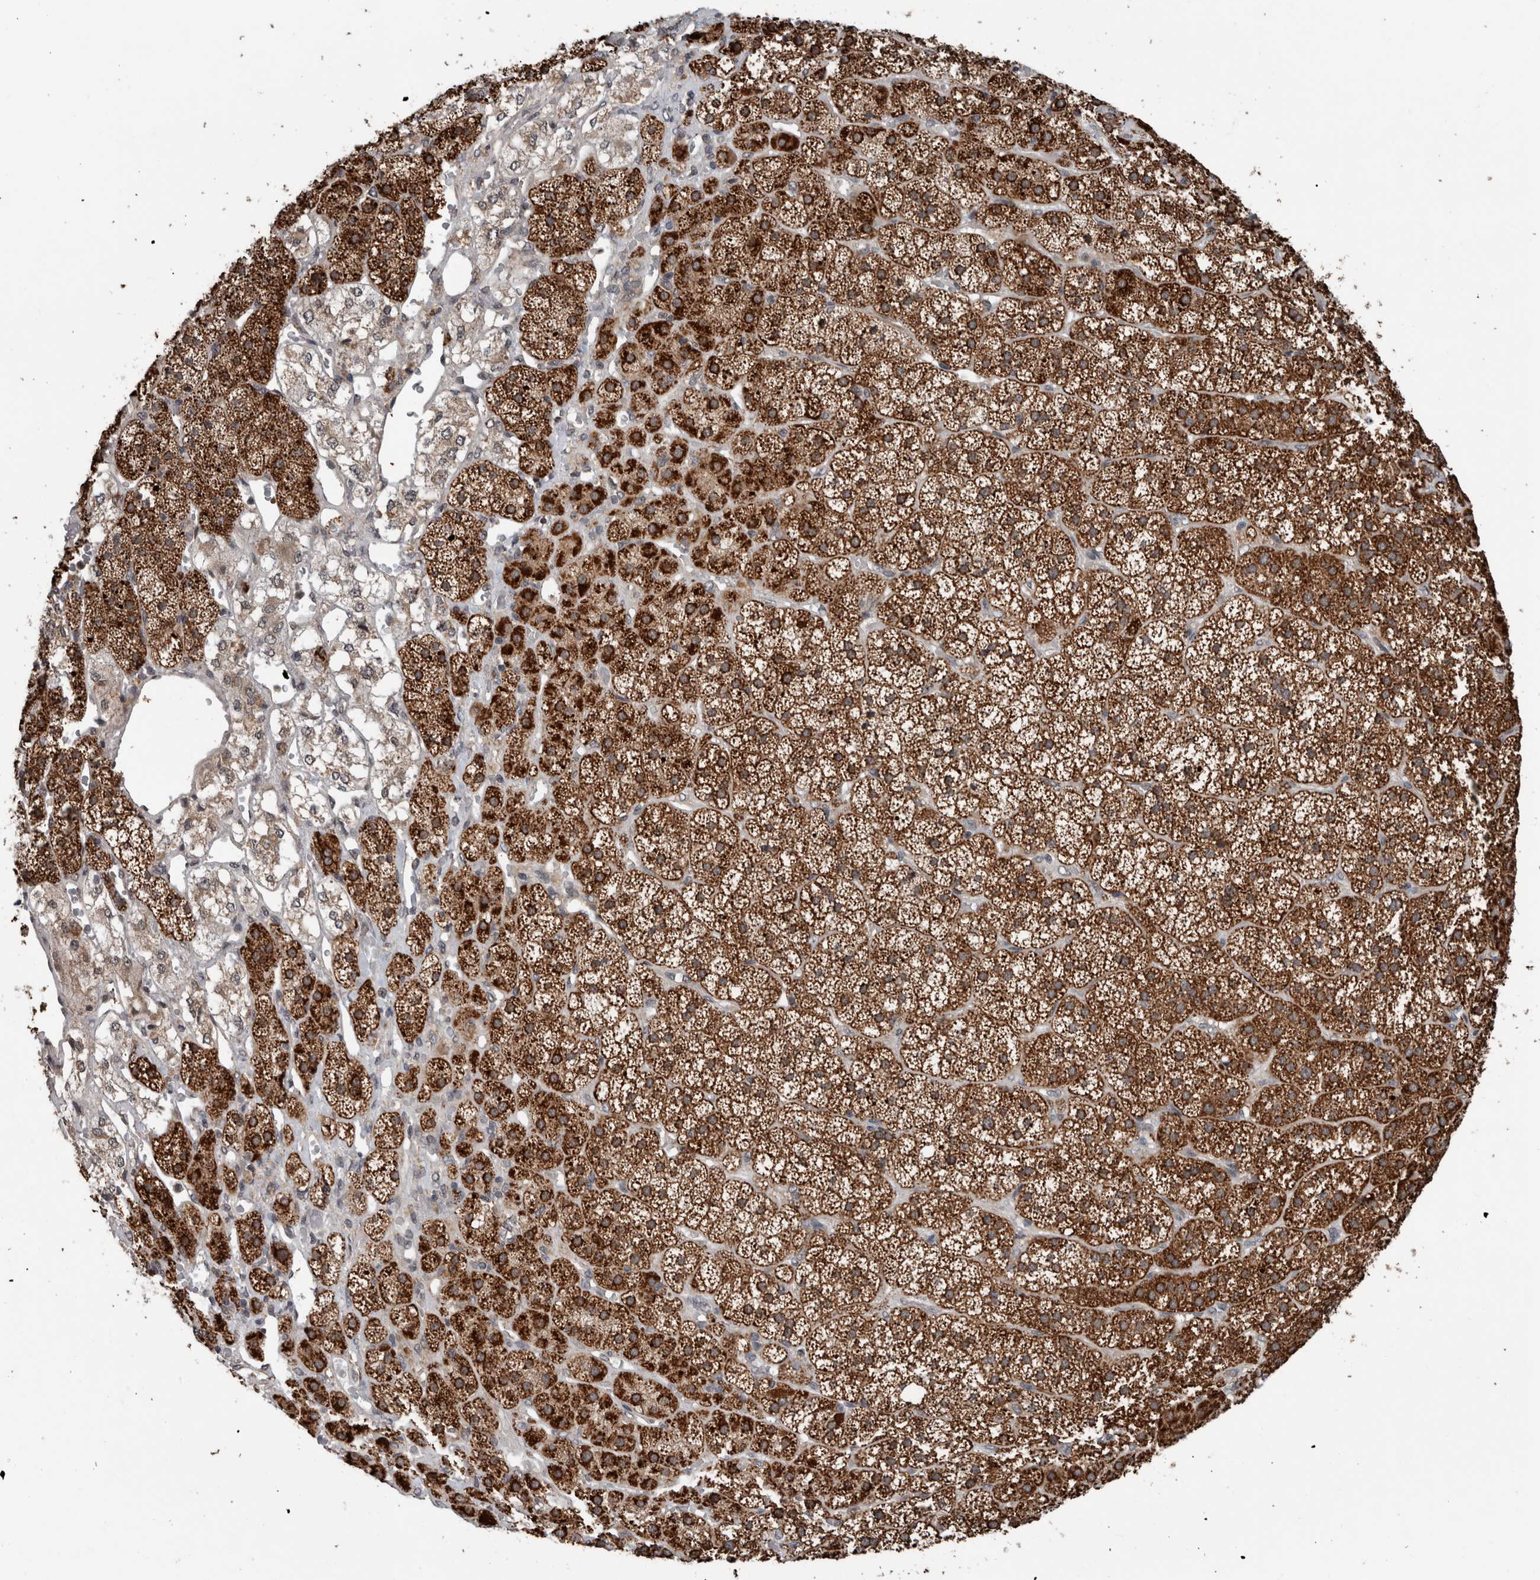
{"staining": {"intensity": "strong", "quantity": ">75%", "location": "cytoplasmic/membranous"}, "tissue": "adrenal gland", "cell_type": "Glandular cells", "image_type": "normal", "snomed": [{"axis": "morphology", "description": "Normal tissue, NOS"}, {"axis": "topography", "description": "Adrenal gland"}], "caption": "Immunohistochemical staining of unremarkable human adrenal gland reveals strong cytoplasmic/membranous protein staining in about >75% of glandular cells.", "gene": "ENY2", "patient": {"sex": "male", "age": 57}}